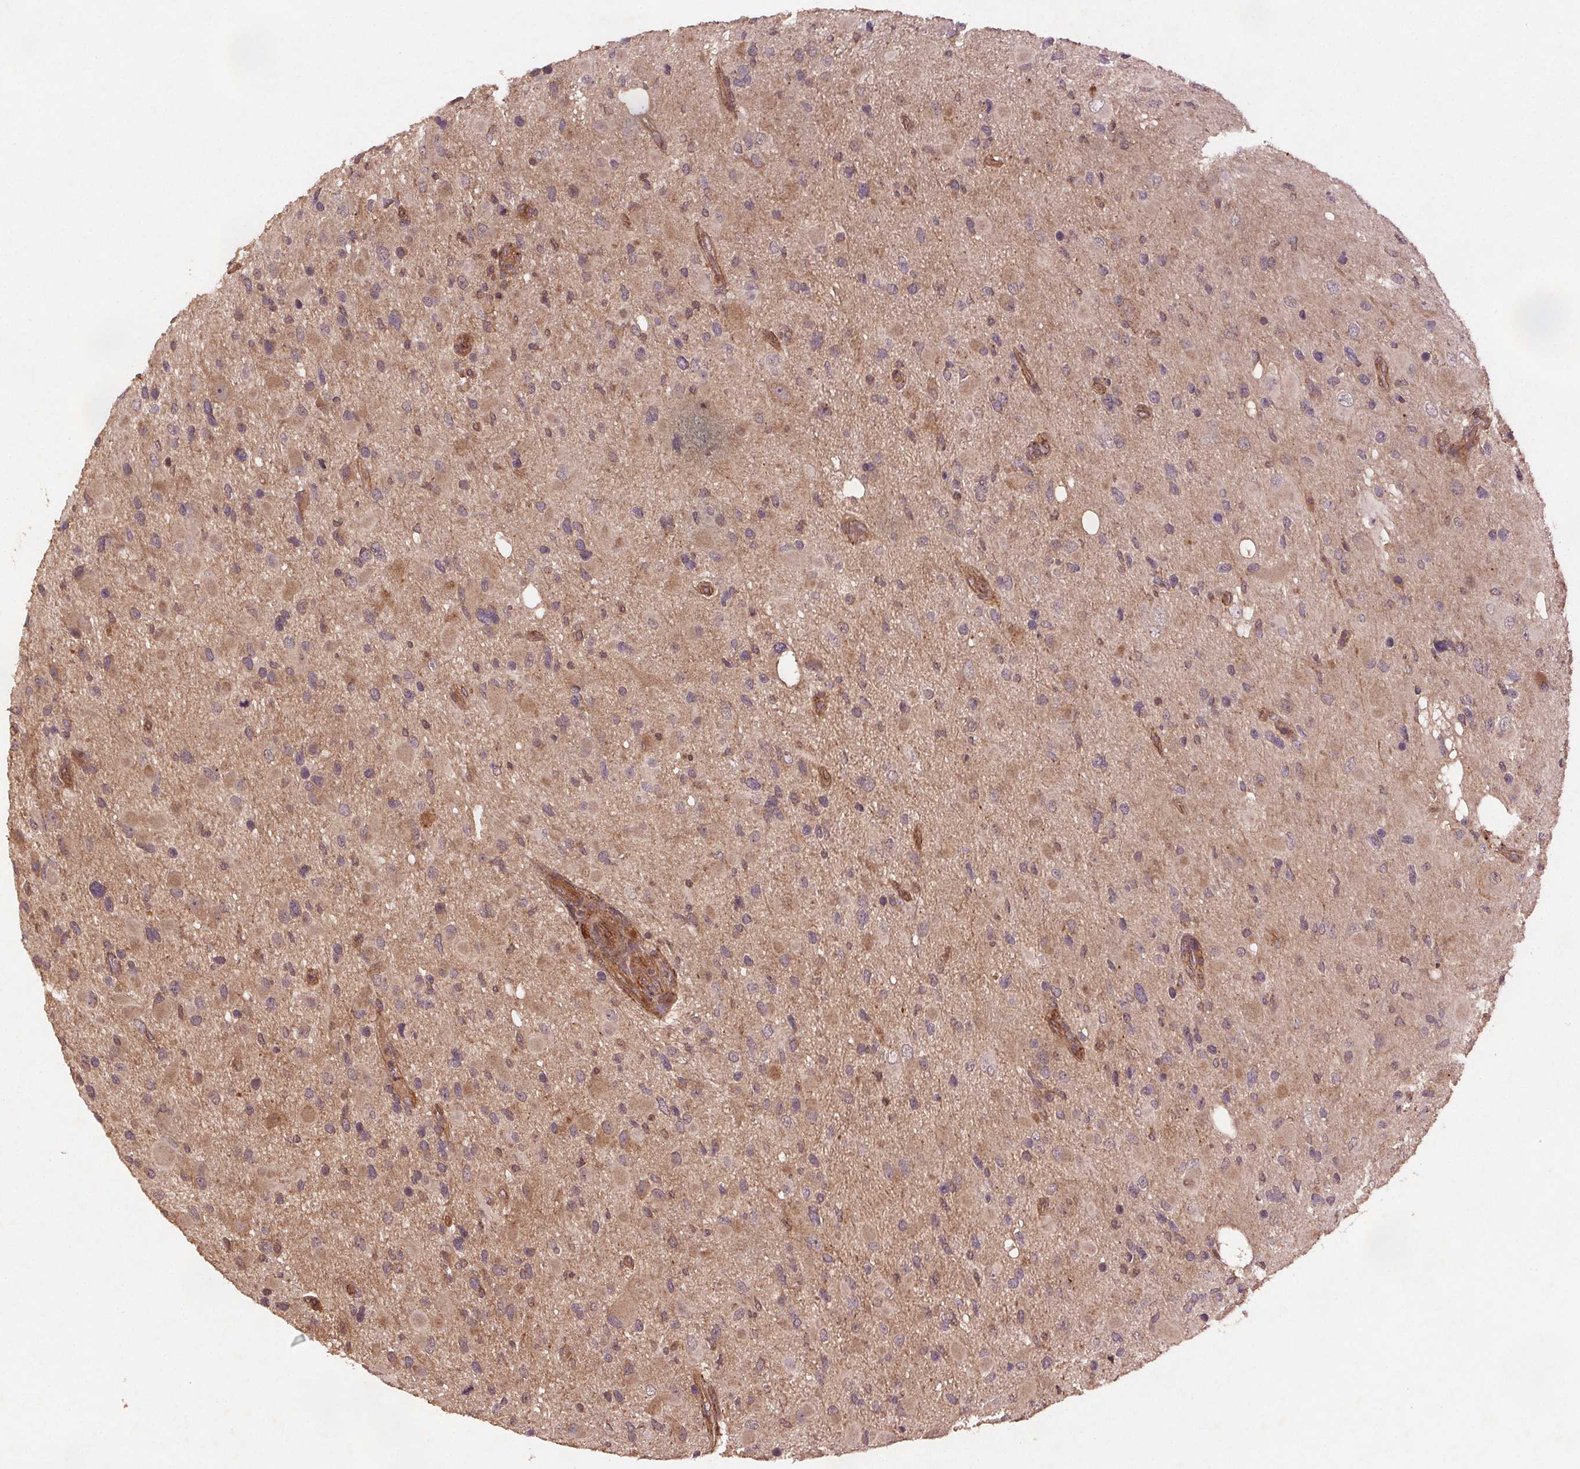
{"staining": {"intensity": "negative", "quantity": "none", "location": "none"}, "tissue": "glioma", "cell_type": "Tumor cells", "image_type": "cancer", "snomed": [{"axis": "morphology", "description": "Glioma, malignant, Low grade"}, {"axis": "topography", "description": "Brain"}], "caption": "IHC image of neoplastic tissue: low-grade glioma (malignant) stained with DAB (3,3'-diaminobenzidine) reveals no significant protein expression in tumor cells.", "gene": "SEC14L2", "patient": {"sex": "female", "age": 32}}